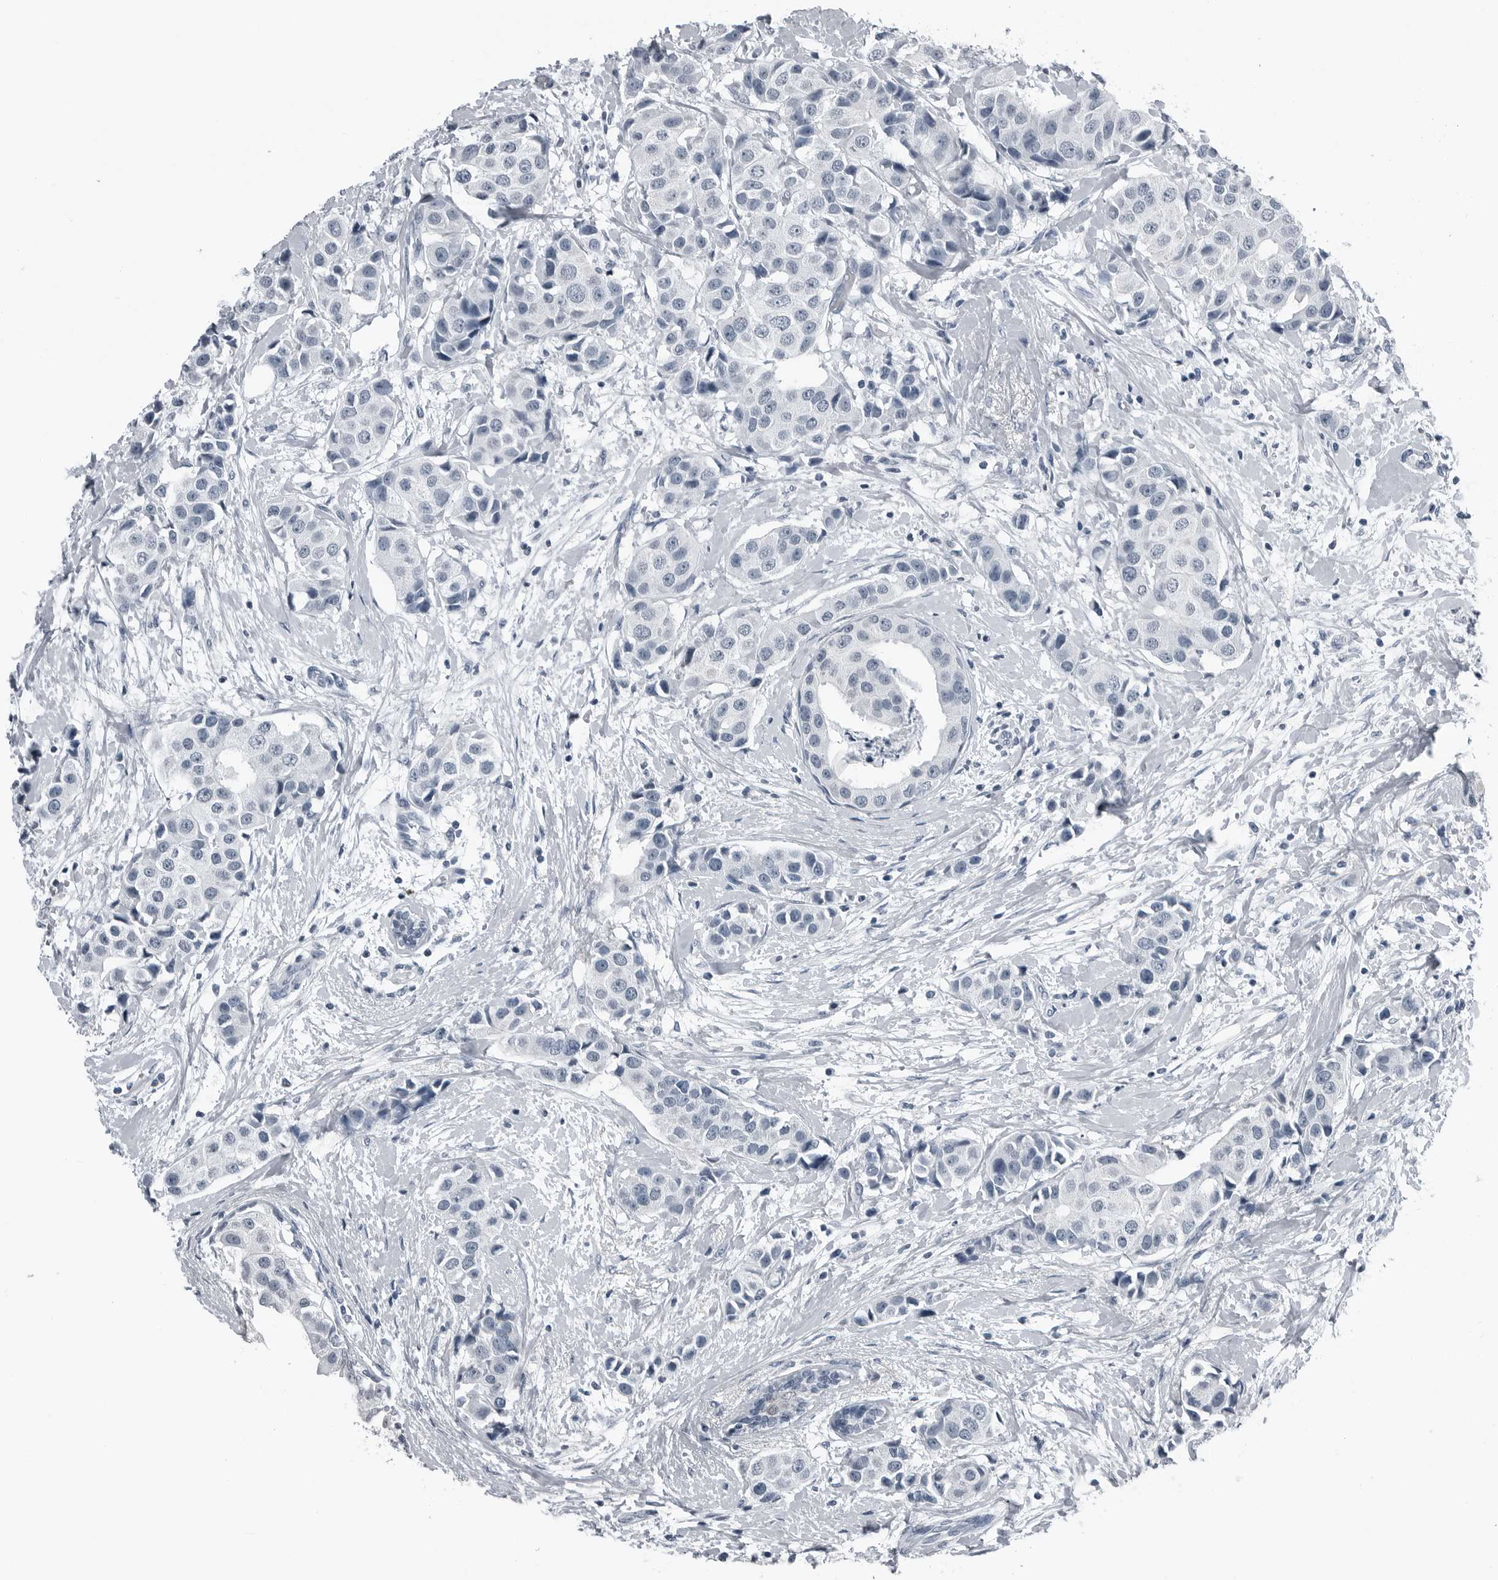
{"staining": {"intensity": "negative", "quantity": "none", "location": "none"}, "tissue": "breast cancer", "cell_type": "Tumor cells", "image_type": "cancer", "snomed": [{"axis": "morphology", "description": "Normal tissue, NOS"}, {"axis": "morphology", "description": "Duct carcinoma"}, {"axis": "topography", "description": "Breast"}], "caption": "IHC of human breast cancer reveals no expression in tumor cells.", "gene": "SPINK1", "patient": {"sex": "female", "age": 39}}